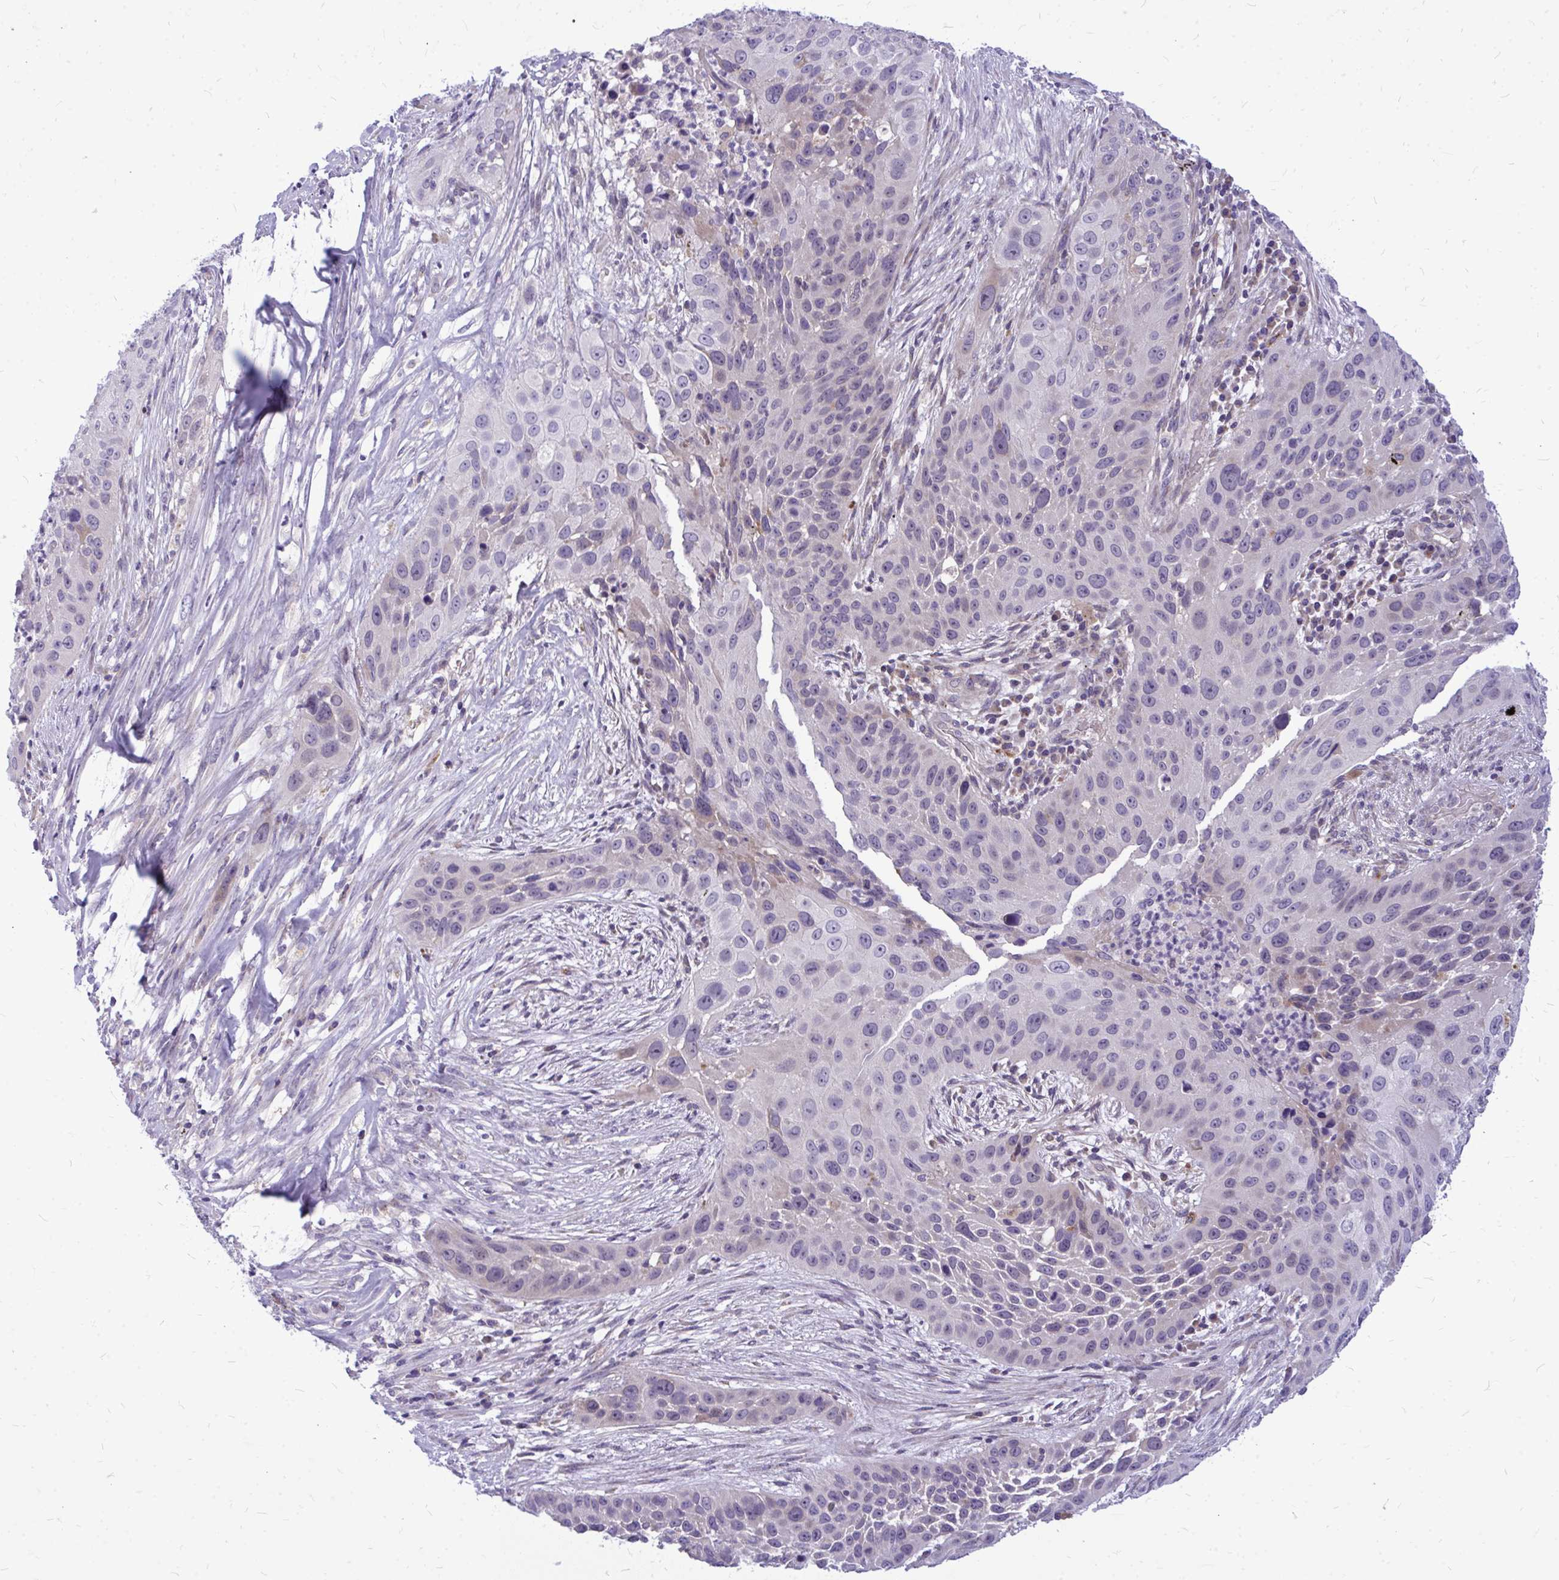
{"staining": {"intensity": "negative", "quantity": "none", "location": "none"}, "tissue": "lung cancer", "cell_type": "Tumor cells", "image_type": "cancer", "snomed": [{"axis": "morphology", "description": "Squamous cell carcinoma, NOS"}, {"axis": "topography", "description": "Lung"}], "caption": "Tumor cells are negative for brown protein staining in lung squamous cell carcinoma.", "gene": "ZSCAN25", "patient": {"sex": "male", "age": 63}}